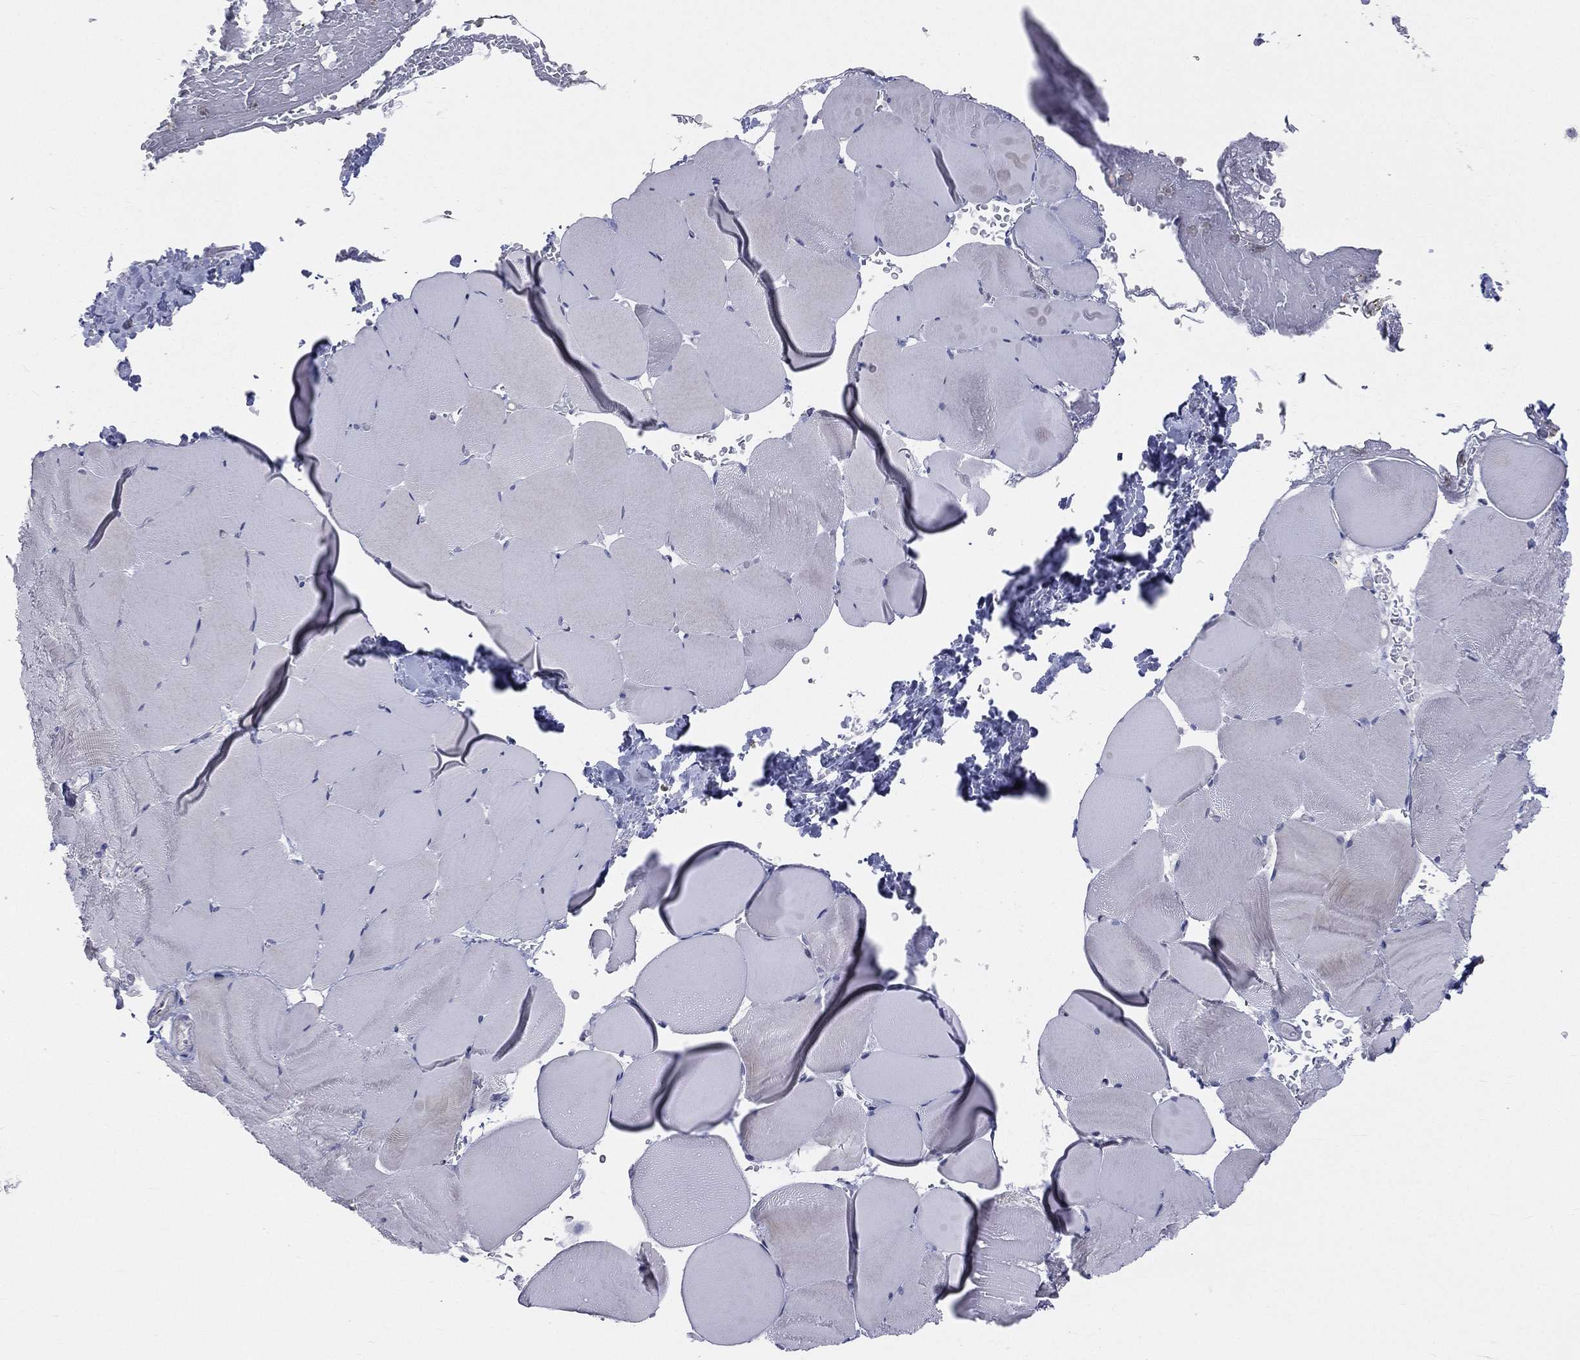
{"staining": {"intensity": "negative", "quantity": "none", "location": "none"}, "tissue": "skeletal muscle", "cell_type": "Myocytes", "image_type": "normal", "snomed": [{"axis": "morphology", "description": "Normal tissue, NOS"}, {"axis": "topography", "description": "Skeletal muscle"}], "caption": "DAB (3,3'-diaminobenzidine) immunohistochemical staining of normal skeletal muscle displays no significant expression in myocytes.", "gene": "CD22", "patient": {"sex": "female", "age": 37}}